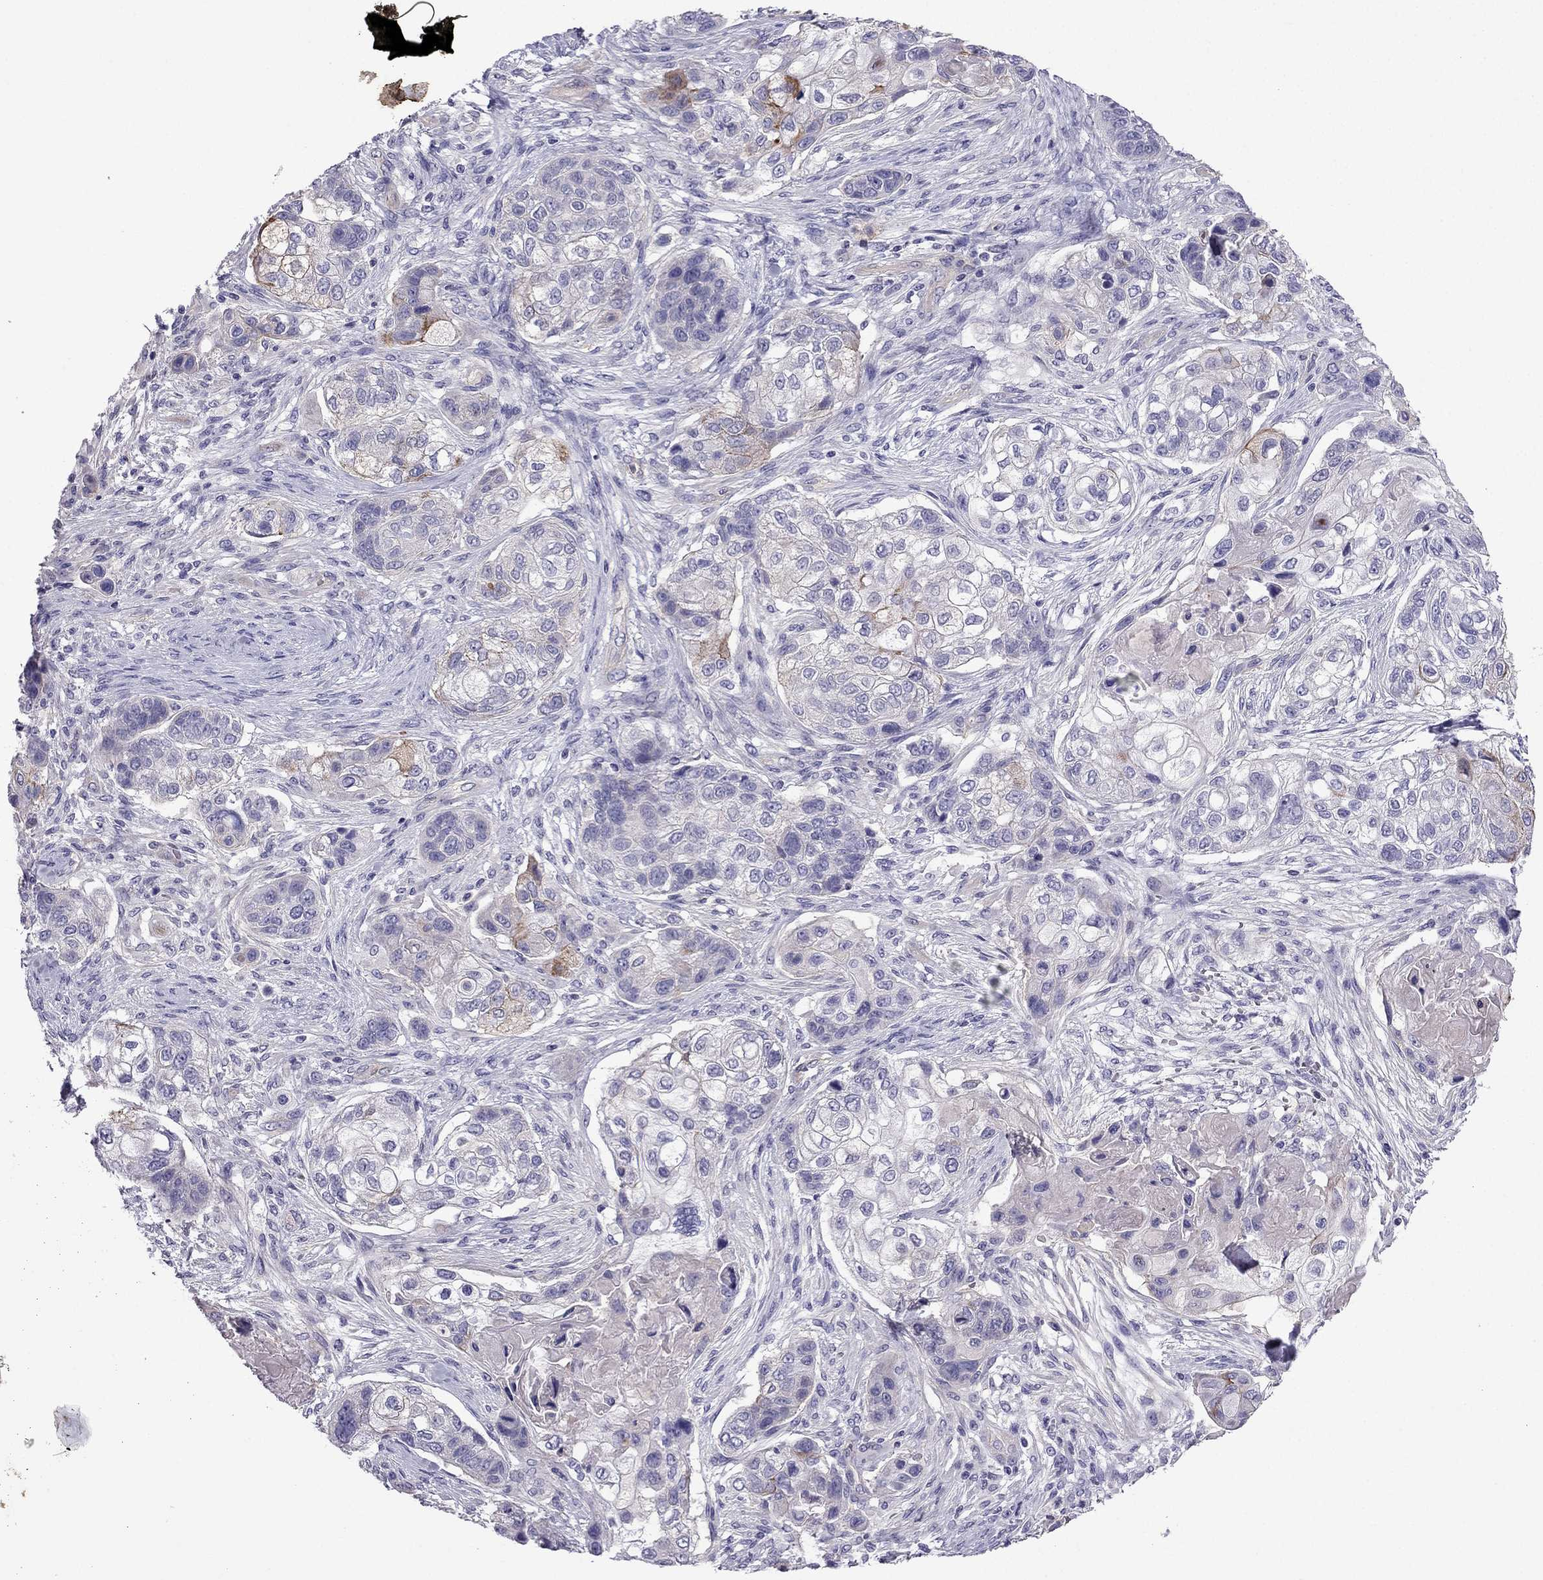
{"staining": {"intensity": "moderate", "quantity": "<25%", "location": "cytoplasmic/membranous"}, "tissue": "lung cancer", "cell_type": "Tumor cells", "image_type": "cancer", "snomed": [{"axis": "morphology", "description": "Squamous cell carcinoma, NOS"}, {"axis": "topography", "description": "Lung"}], "caption": "IHC of human lung cancer shows low levels of moderate cytoplasmic/membranous staining in about <25% of tumor cells.", "gene": "GJA8", "patient": {"sex": "male", "age": 69}}